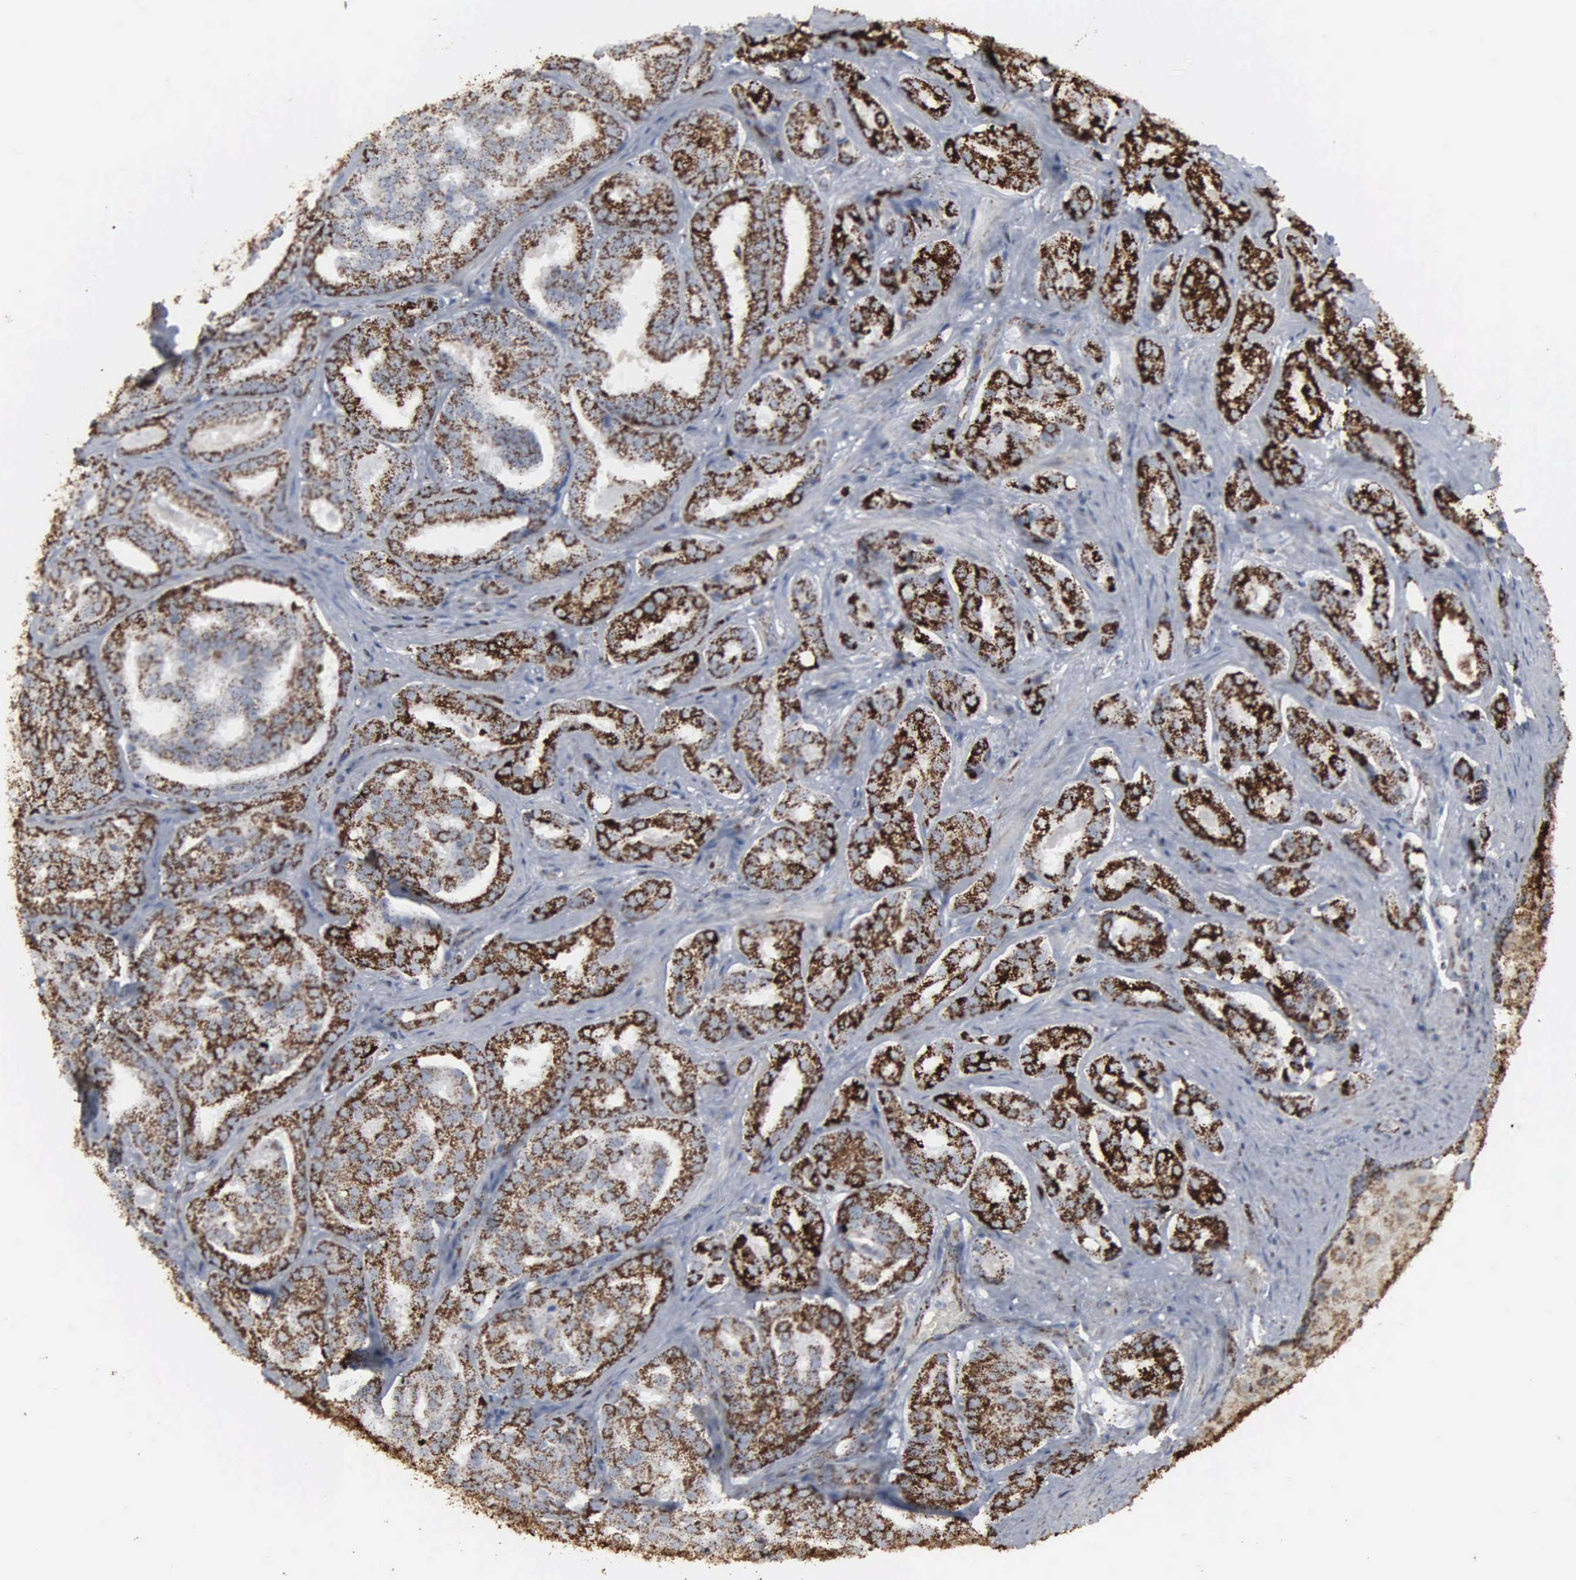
{"staining": {"intensity": "strong", "quantity": ">75%", "location": "cytoplasmic/membranous"}, "tissue": "prostate cancer", "cell_type": "Tumor cells", "image_type": "cancer", "snomed": [{"axis": "morphology", "description": "Adenocarcinoma, High grade"}, {"axis": "topography", "description": "Prostate"}], "caption": "Immunohistochemical staining of human prostate cancer shows strong cytoplasmic/membranous protein expression in approximately >75% of tumor cells. (IHC, brightfield microscopy, high magnification).", "gene": "HSPA9", "patient": {"sex": "male", "age": 64}}